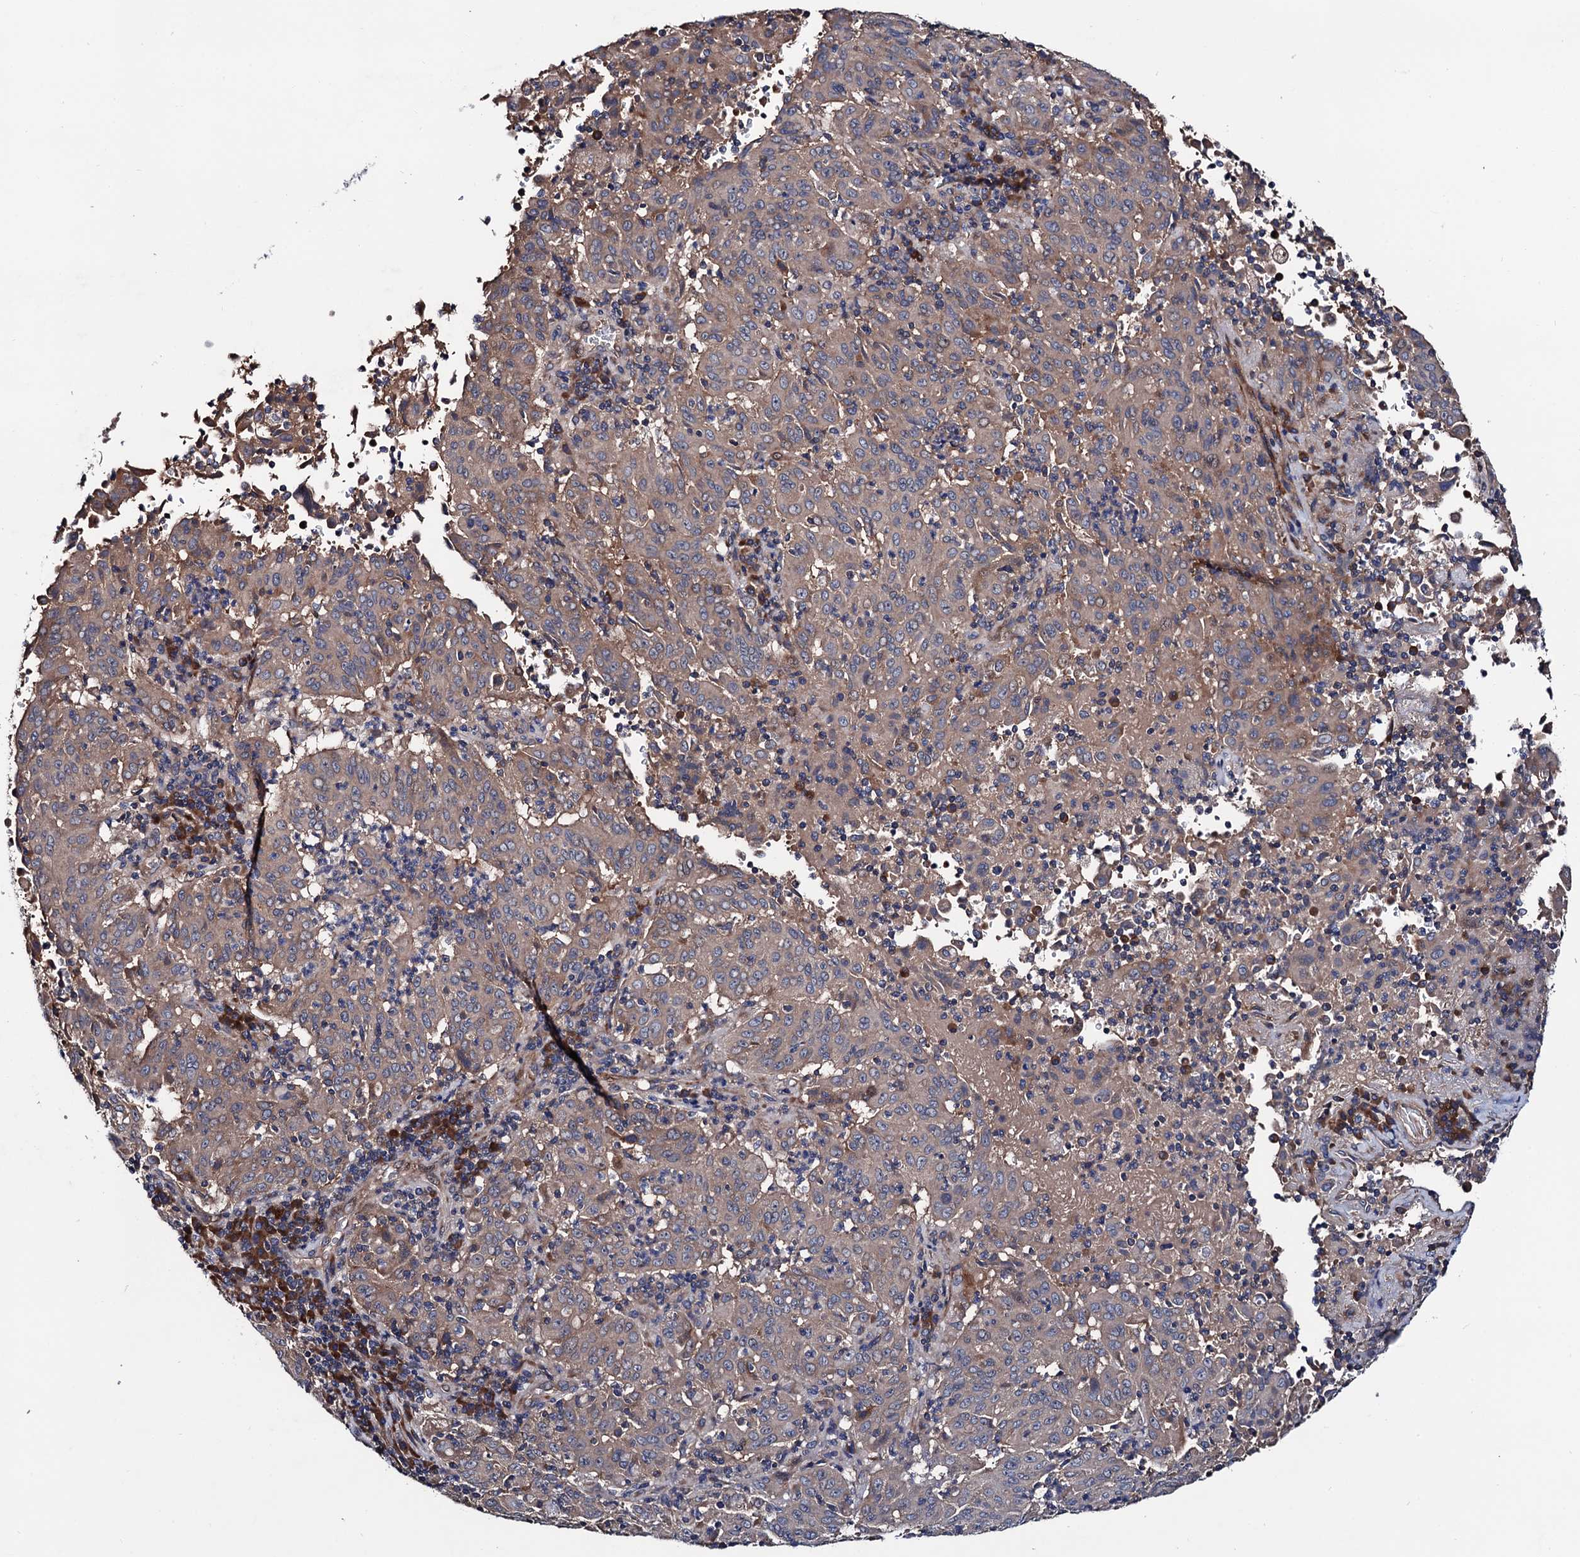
{"staining": {"intensity": "weak", "quantity": "25%-75%", "location": "cytoplasmic/membranous"}, "tissue": "pancreatic cancer", "cell_type": "Tumor cells", "image_type": "cancer", "snomed": [{"axis": "morphology", "description": "Adenocarcinoma, NOS"}, {"axis": "topography", "description": "Pancreas"}], "caption": "Protein expression analysis of adenocarcinoma (pancreatic) demonstrates weak cytoplasmic/membranous positivity in approximately 25%-75% of tumor cells. (IHC, brightfield microscopy, high magnification).", "gene": "TRMT112", "patient": {"sex": "male", "age": 63}}